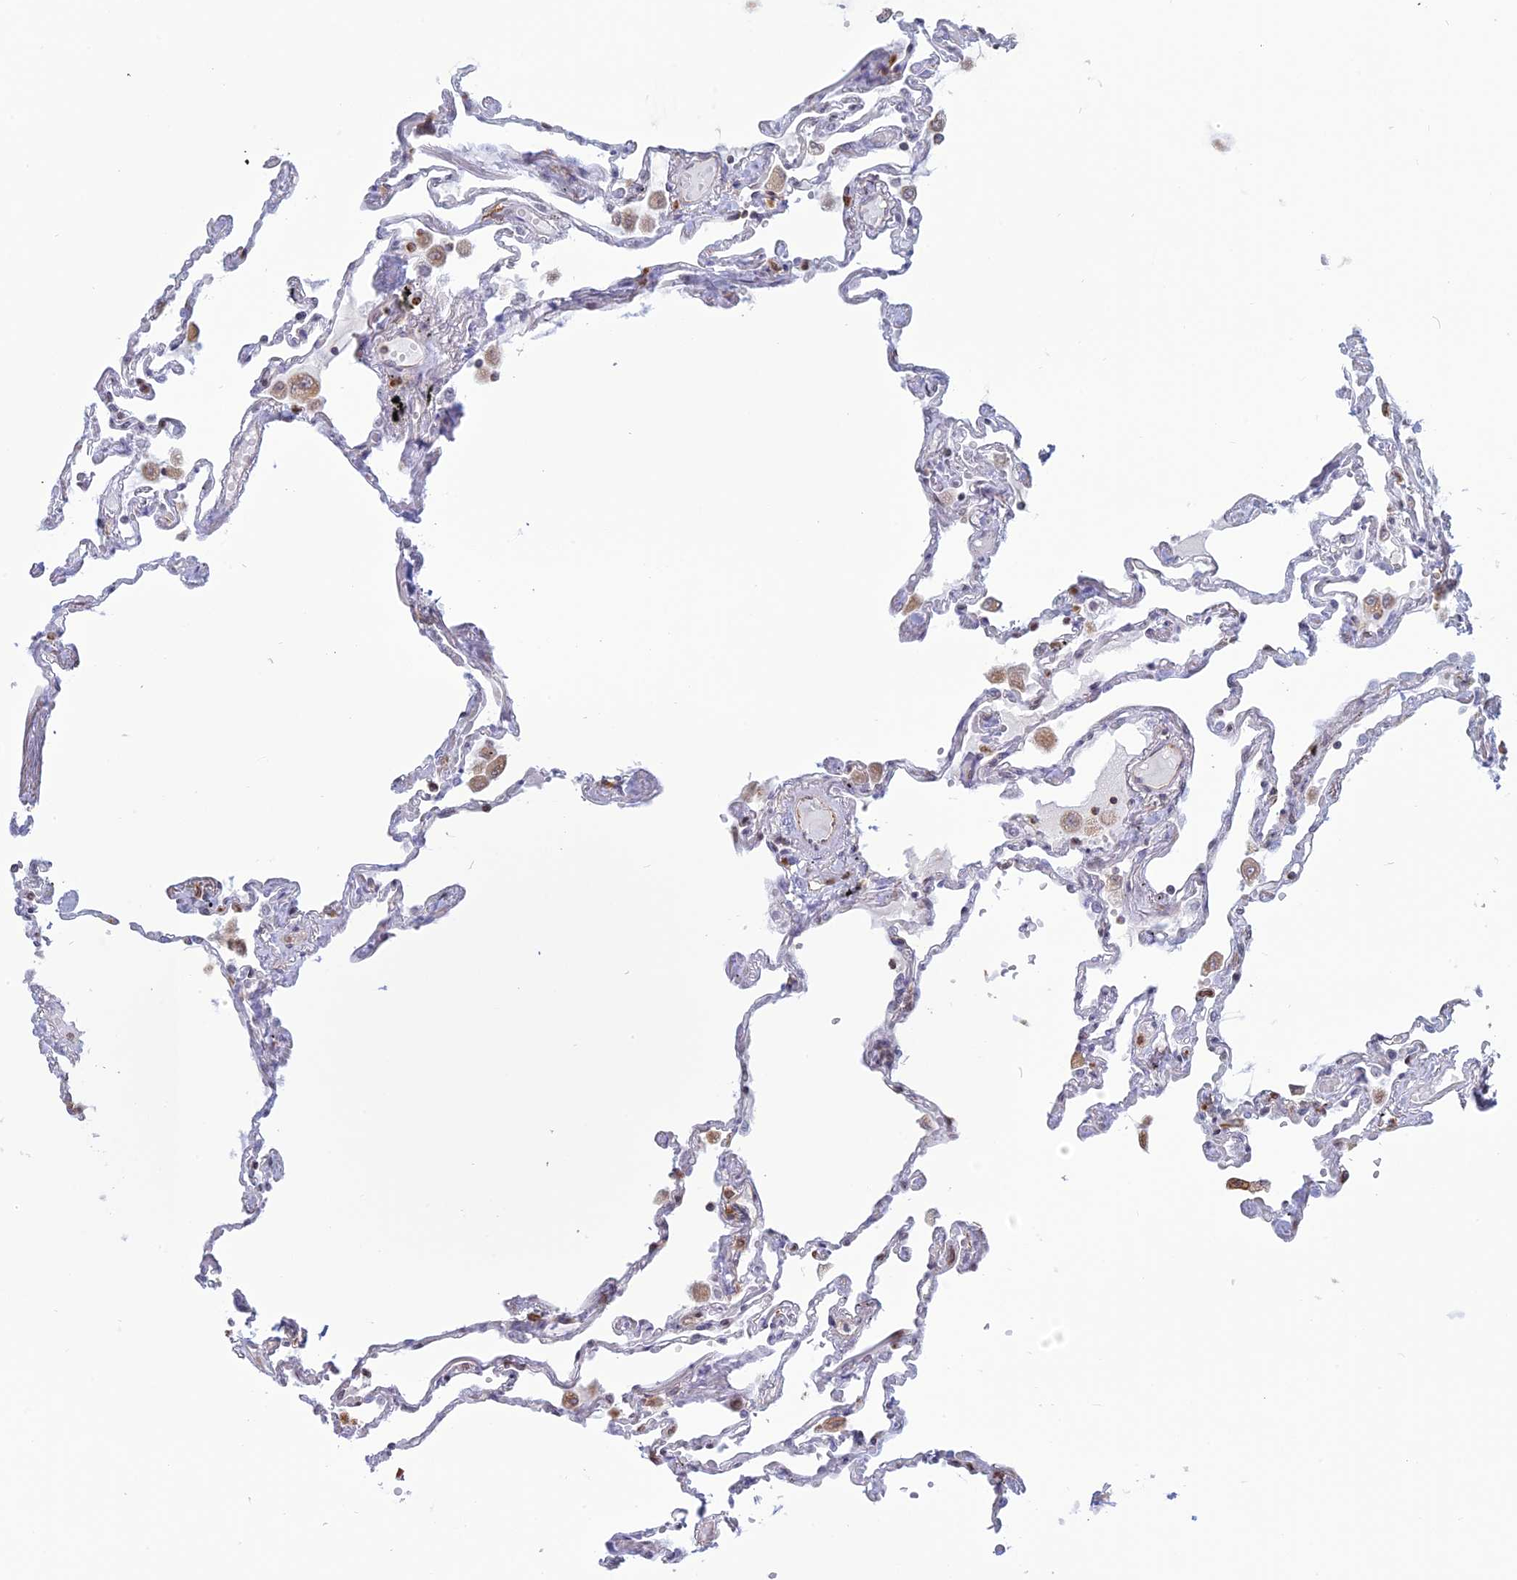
{"staining": {"intensity": "negative", "quantity": "none", "location": "none"}, "tissue": "lung", "cell_type": "Alveolar cells", "image_type": "normal", "snomed": [{"axis": "morphology", "description": "Normal tissue, NOS"}, {"axis": "topography", "description": "Lung"}], "caption": "Human lung stained for a protein using immunohistochemistry (IHC) displays no staining in alveolar cells.", "gene": "APOBR", "patient": {"sex": "female", "age": 67}}